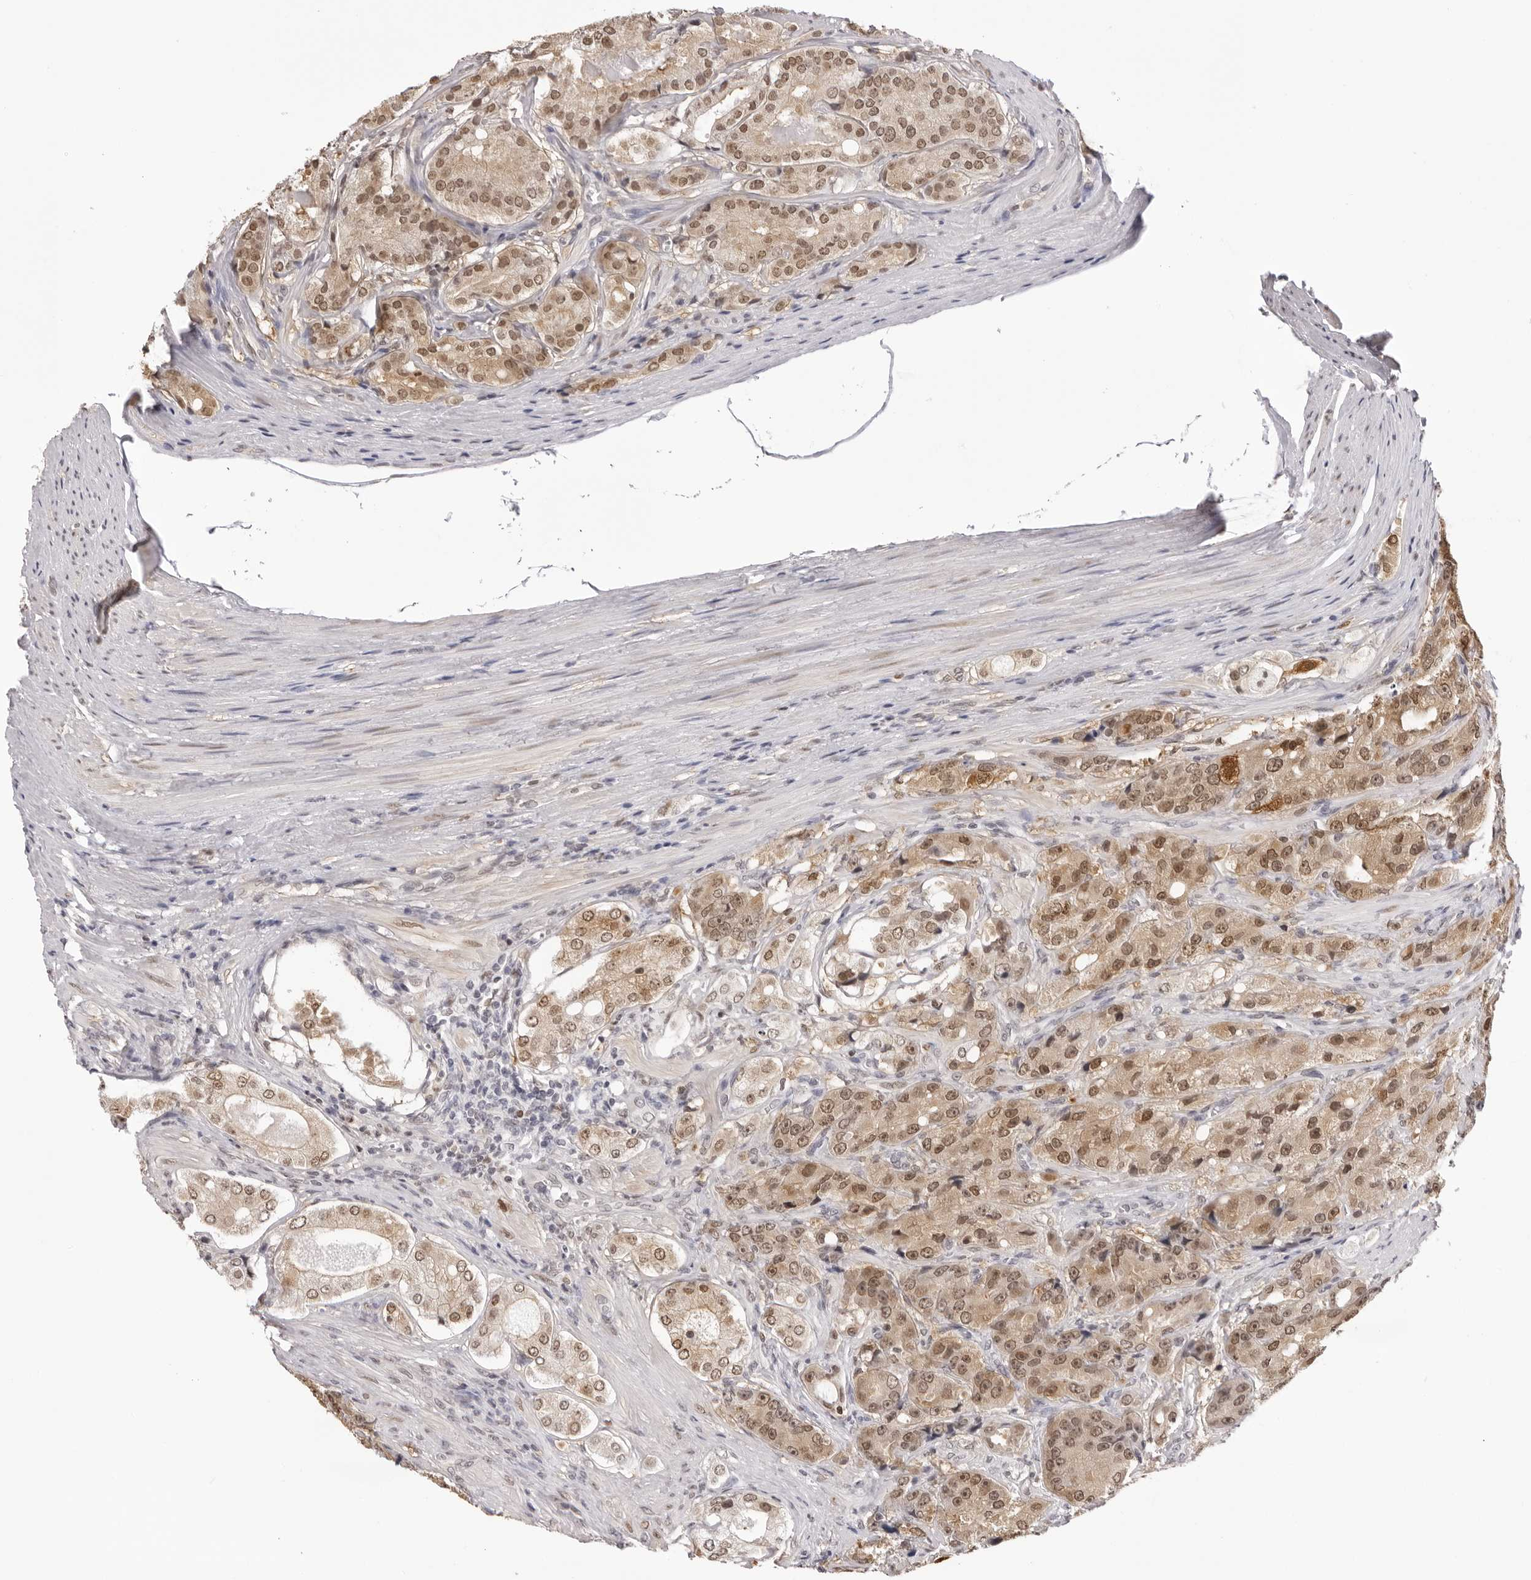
{"staining": {"intensity": "moderate", "quantity": ">75%", "location": "cytoplasmic/membranous,nuclear"}, "tissue": "prostate cancer", "cell_type": "Tumor cells", "image_type": "cancer", "snomed": [{"axis": "morphology", "description": "Adenocarcinoma, High grade"}, {"axis": "topography", "description": "Prostate"}], "caption": "Moderate cytoplasmic/membranous and nuclear positivity for a protein is identified in about >75% of tumor cells of prostate cancer (adenocarcinoma (high-grade)) using immunohistochemistry (IHC).", "gene": "HSPA4", "patient": {"sex": "male", "age": 60}}